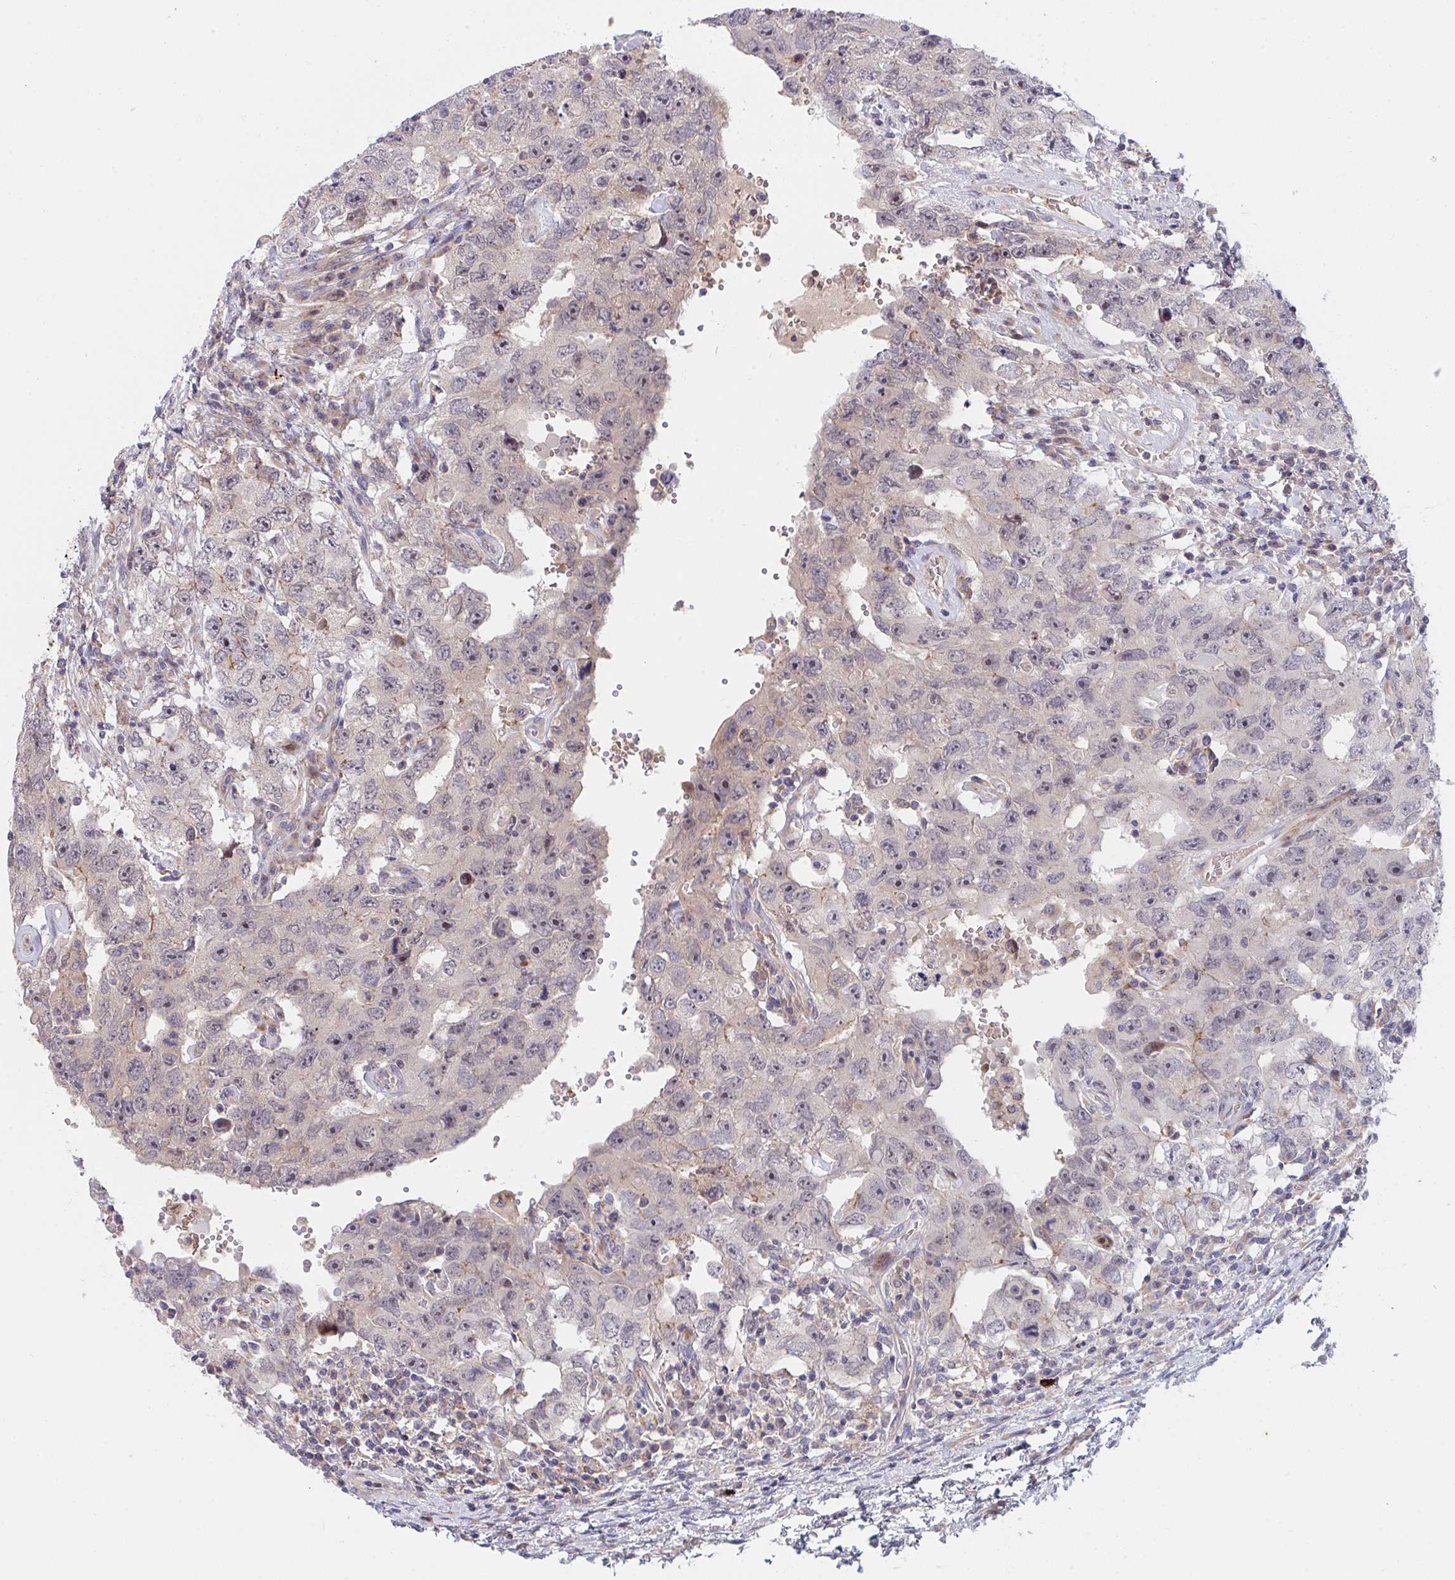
{"staining": {"intensity": "moderate", "quantity": "<25%", "location": "nuclear"}, "tissue": "testis cancer", "cell_type": "Tumor cells", "image_type": "cancer", "snomed": [{"axis": "morphology", "description": "Carcinoma, Embryonal, NOS"}, {"axis": "topography", "description": "Testis"}], "caption": "Human testis embryonal carcinoma stained for a protein (brown) demonstrates moderate nuclear positive positivity in about <25% of tumor cells.", "gene": "TNFSF4", "patient": {"sex": "male", "age": 26}}